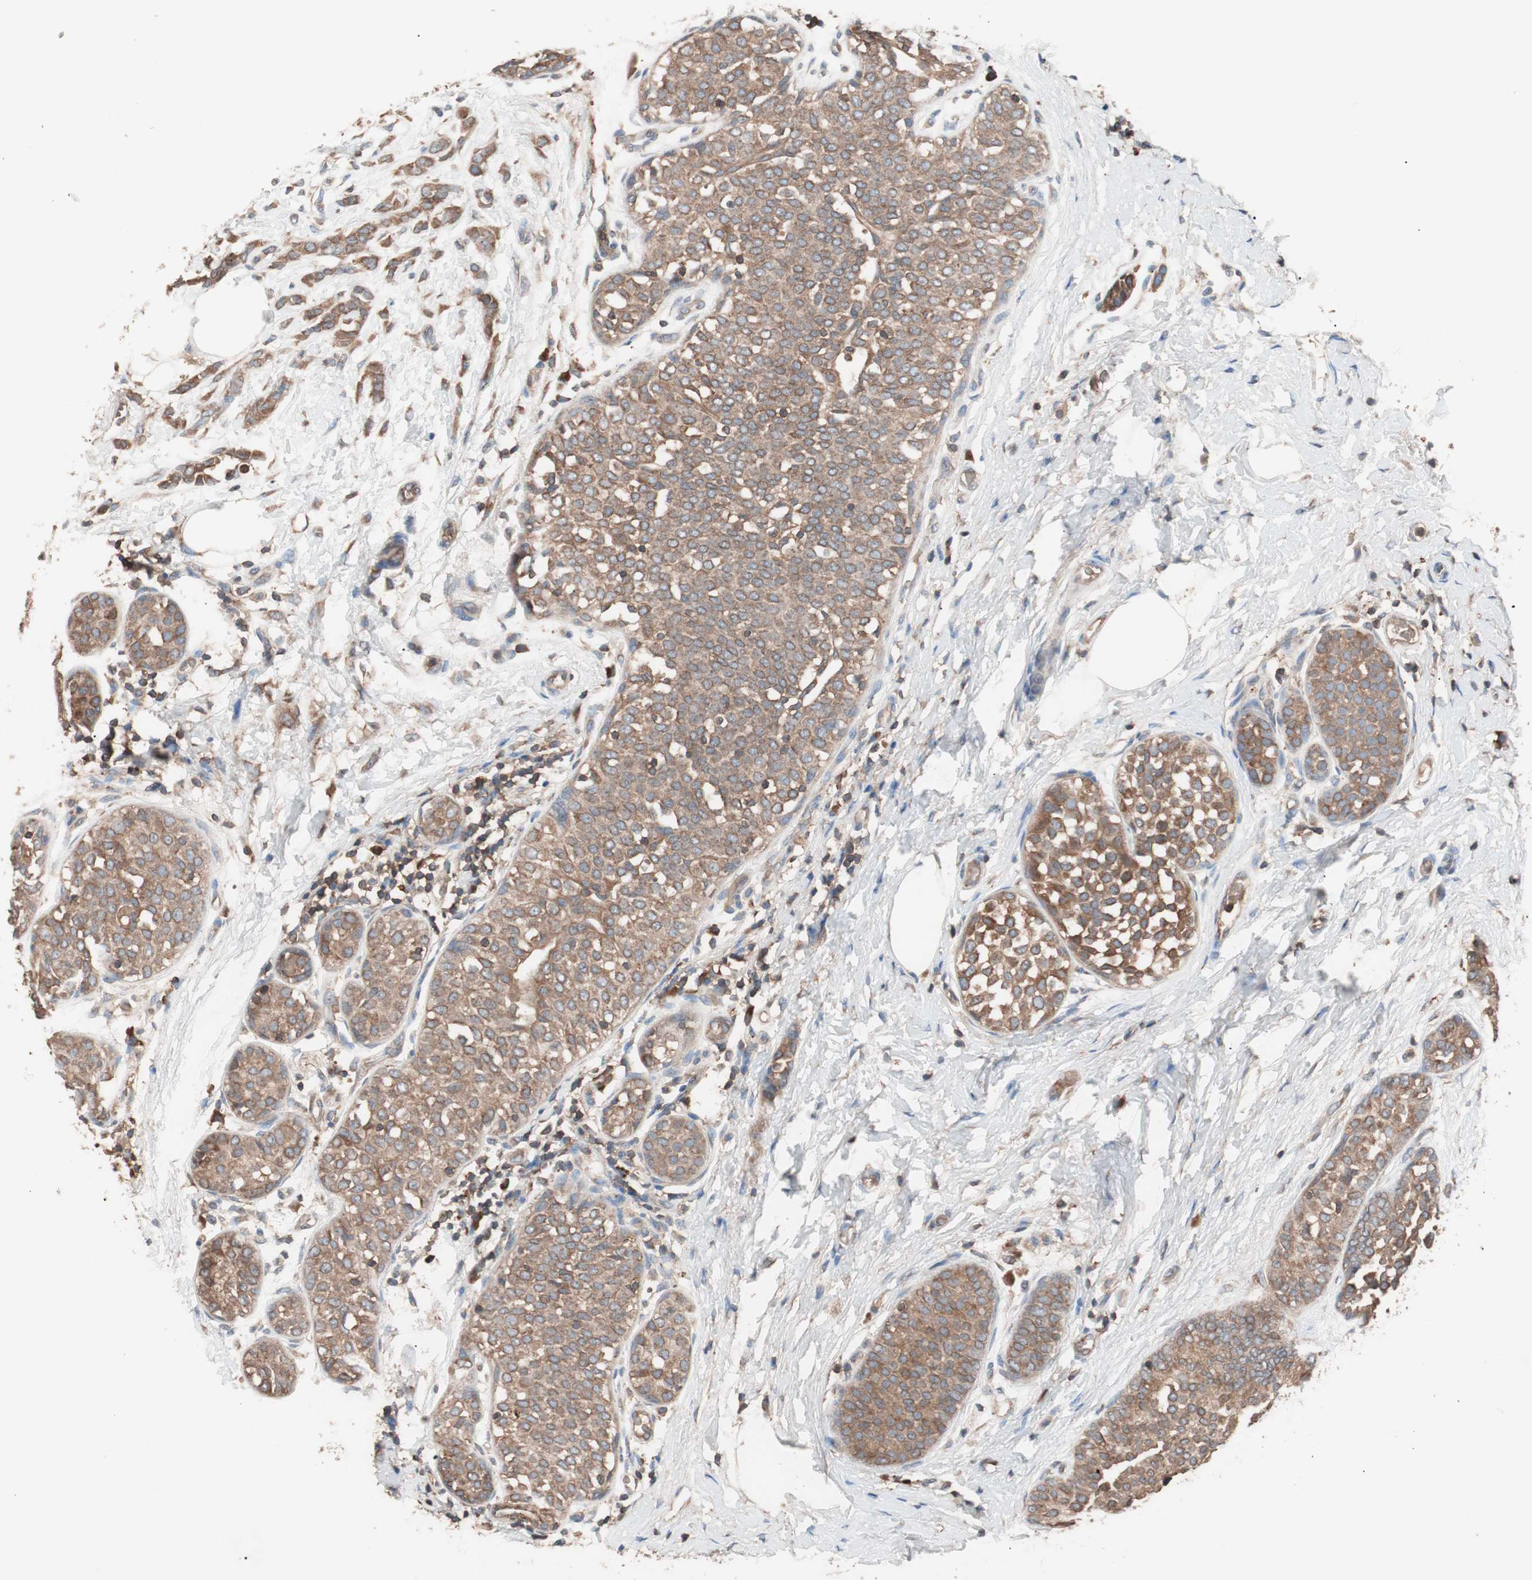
{"staining": {"intensity": "moderate", "quantity": ">75%", "location": "cytoplasmic/membranous"}, "tissue": "breast cancer", "cell_type": "Tumor cells", "image_type": "cancer", "snomed": [{"axis": "morphology", "description": "Lobular carcinoma, in situ"}, {"axis": "morphology", "description": "Lobular carcinoma"}, {"axis": "topography", "description": "Breast"}], "caption": "The micrograph reveals a brown stain indicating the presence of a protein in the cytoplasmic/membranous of tumor cells in lobular carcinoma (breast).", "gene": "GLYCTK", "patient": {"sex": "female", "age": 41}}